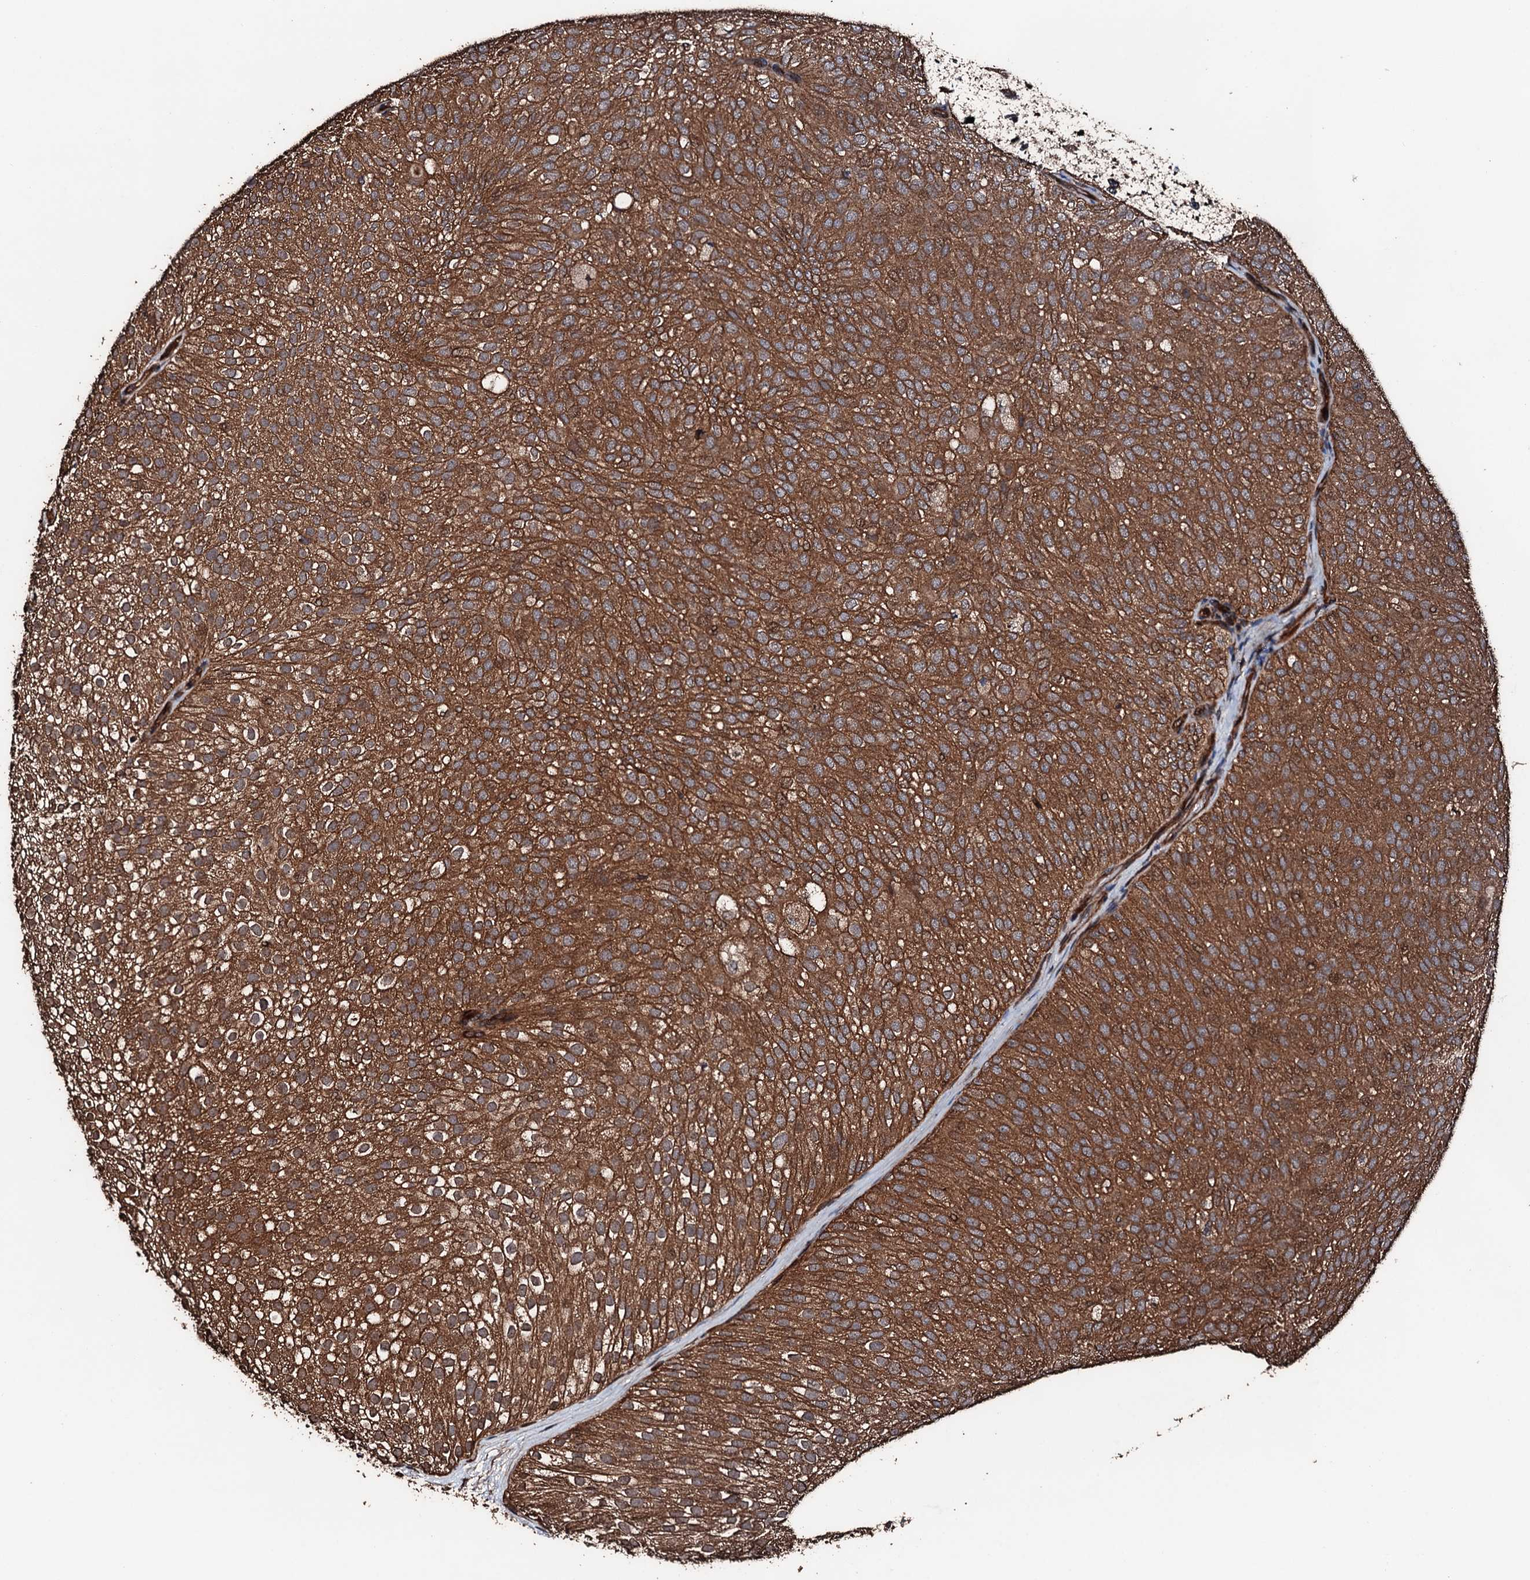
{"staining": {"intensity": "strong", "quantity": ">75%", "location": "cytoplasmic/membranous"}, "tissue": "urothelial cancer", "cell_type": "Tumor cells", "image_type": "cancer", "snomed": [{"axis": "morphology", "description": "Urothelial carcinoma, Low grade"}, {"axis": "topography", "description": "Urinary bladder"}], "caption": "Immunohistochemistry of urothelial carcinoma (low-grade) demonstrates high levels of strong cytoplasmic/membranous positivity in approximately >75% of tumor cells.", "gene": "KIF18A", "patient": {"sex": "male", "age": 78}}